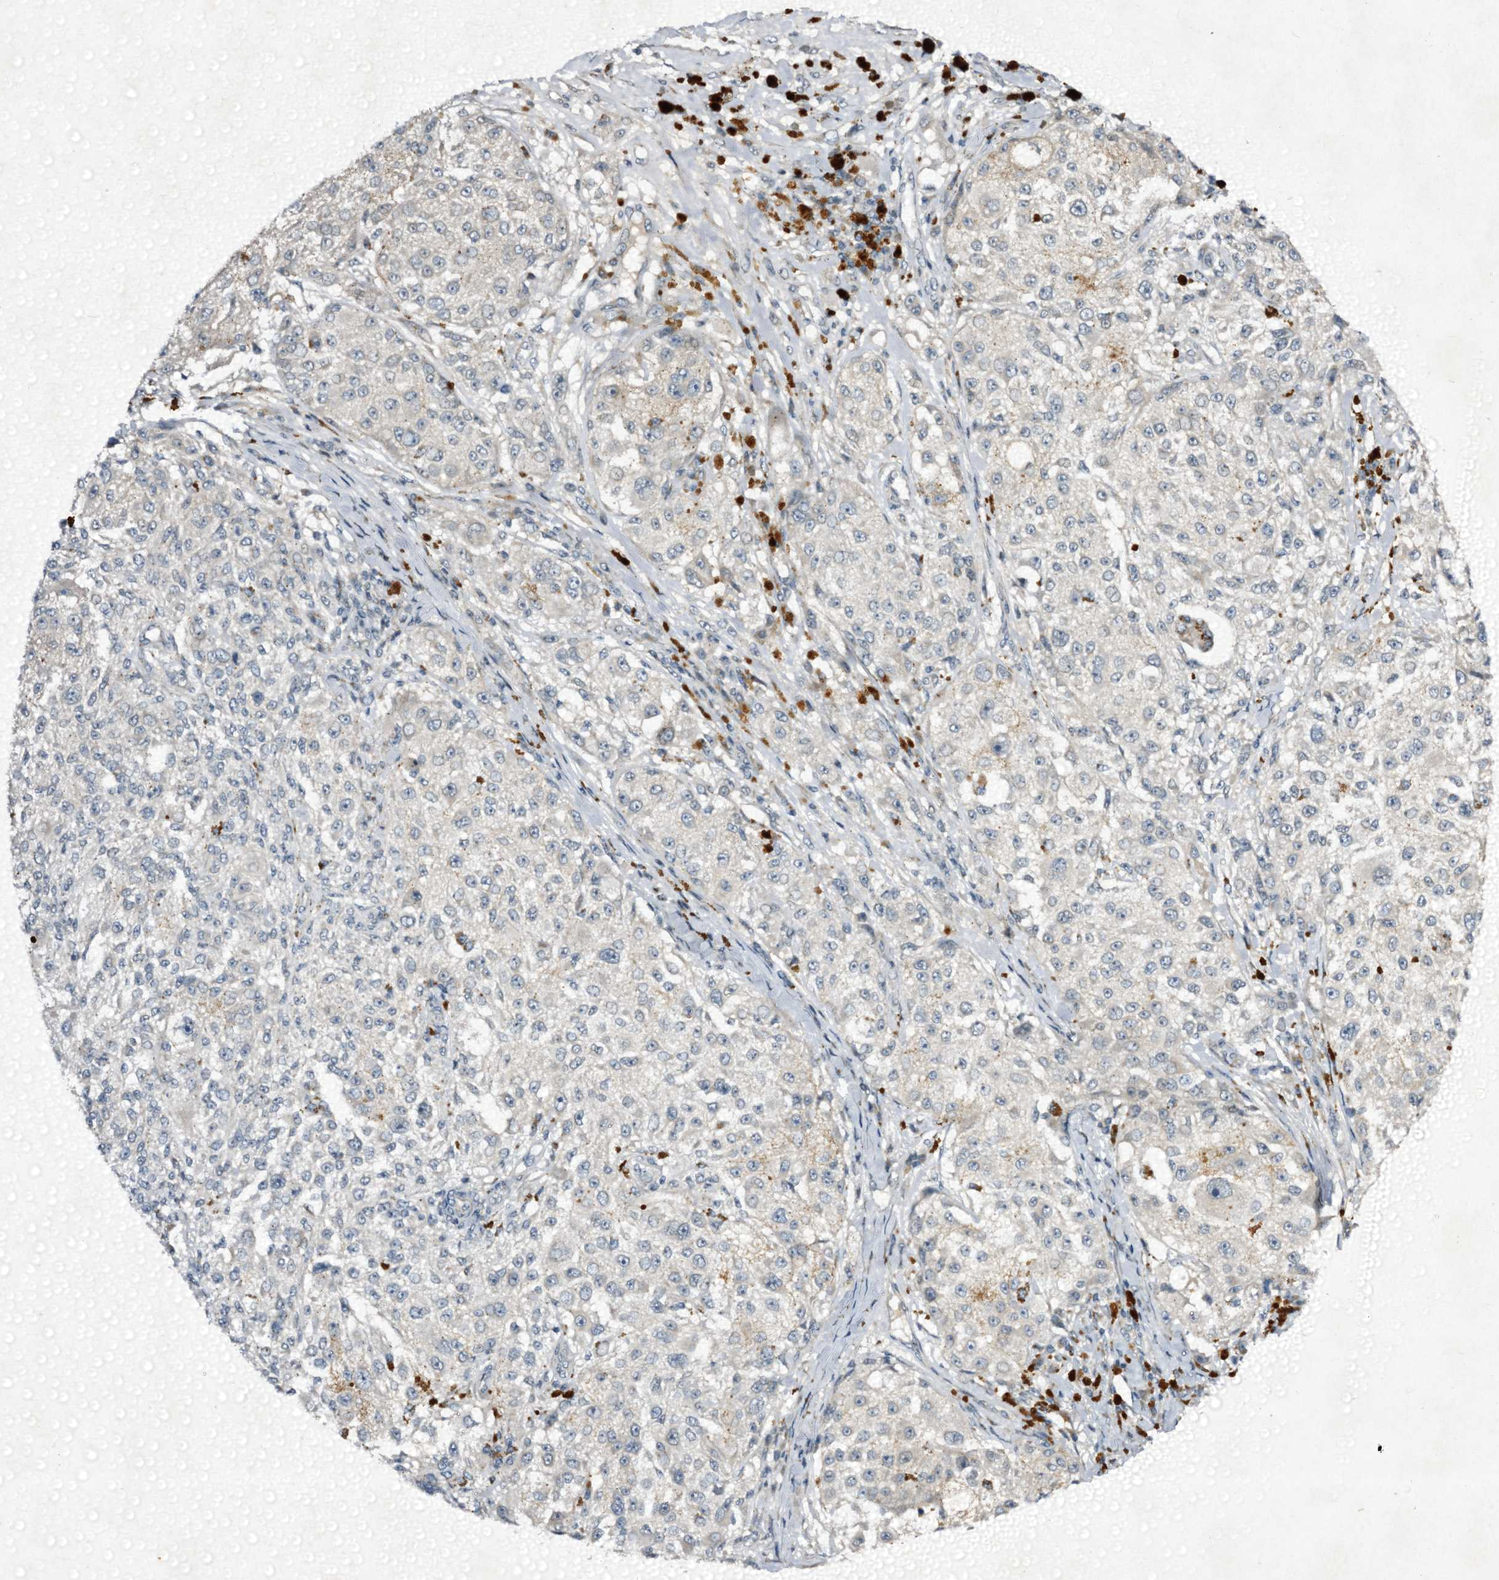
{"staining": {"intensity": "negative", "quantity": "none", "location": "none"}, "tissue": "melanoma", "cell_type": "Tumor cells", "image_type": "cancer", "snomed": [{"axis": "morphology", "description": "Necrosis, NOS"}, {"axis": "morphology", "description": "Malignant melanoma, NOS"}, {"axis": "topography", "description": "Skin"}], "caption": "Melanoma stained for a protein using immunohistochemistry (IHC) shows no staining tumor cells.", "gene": "STAP1", "patient": {"sex": "female", "age": 87}}